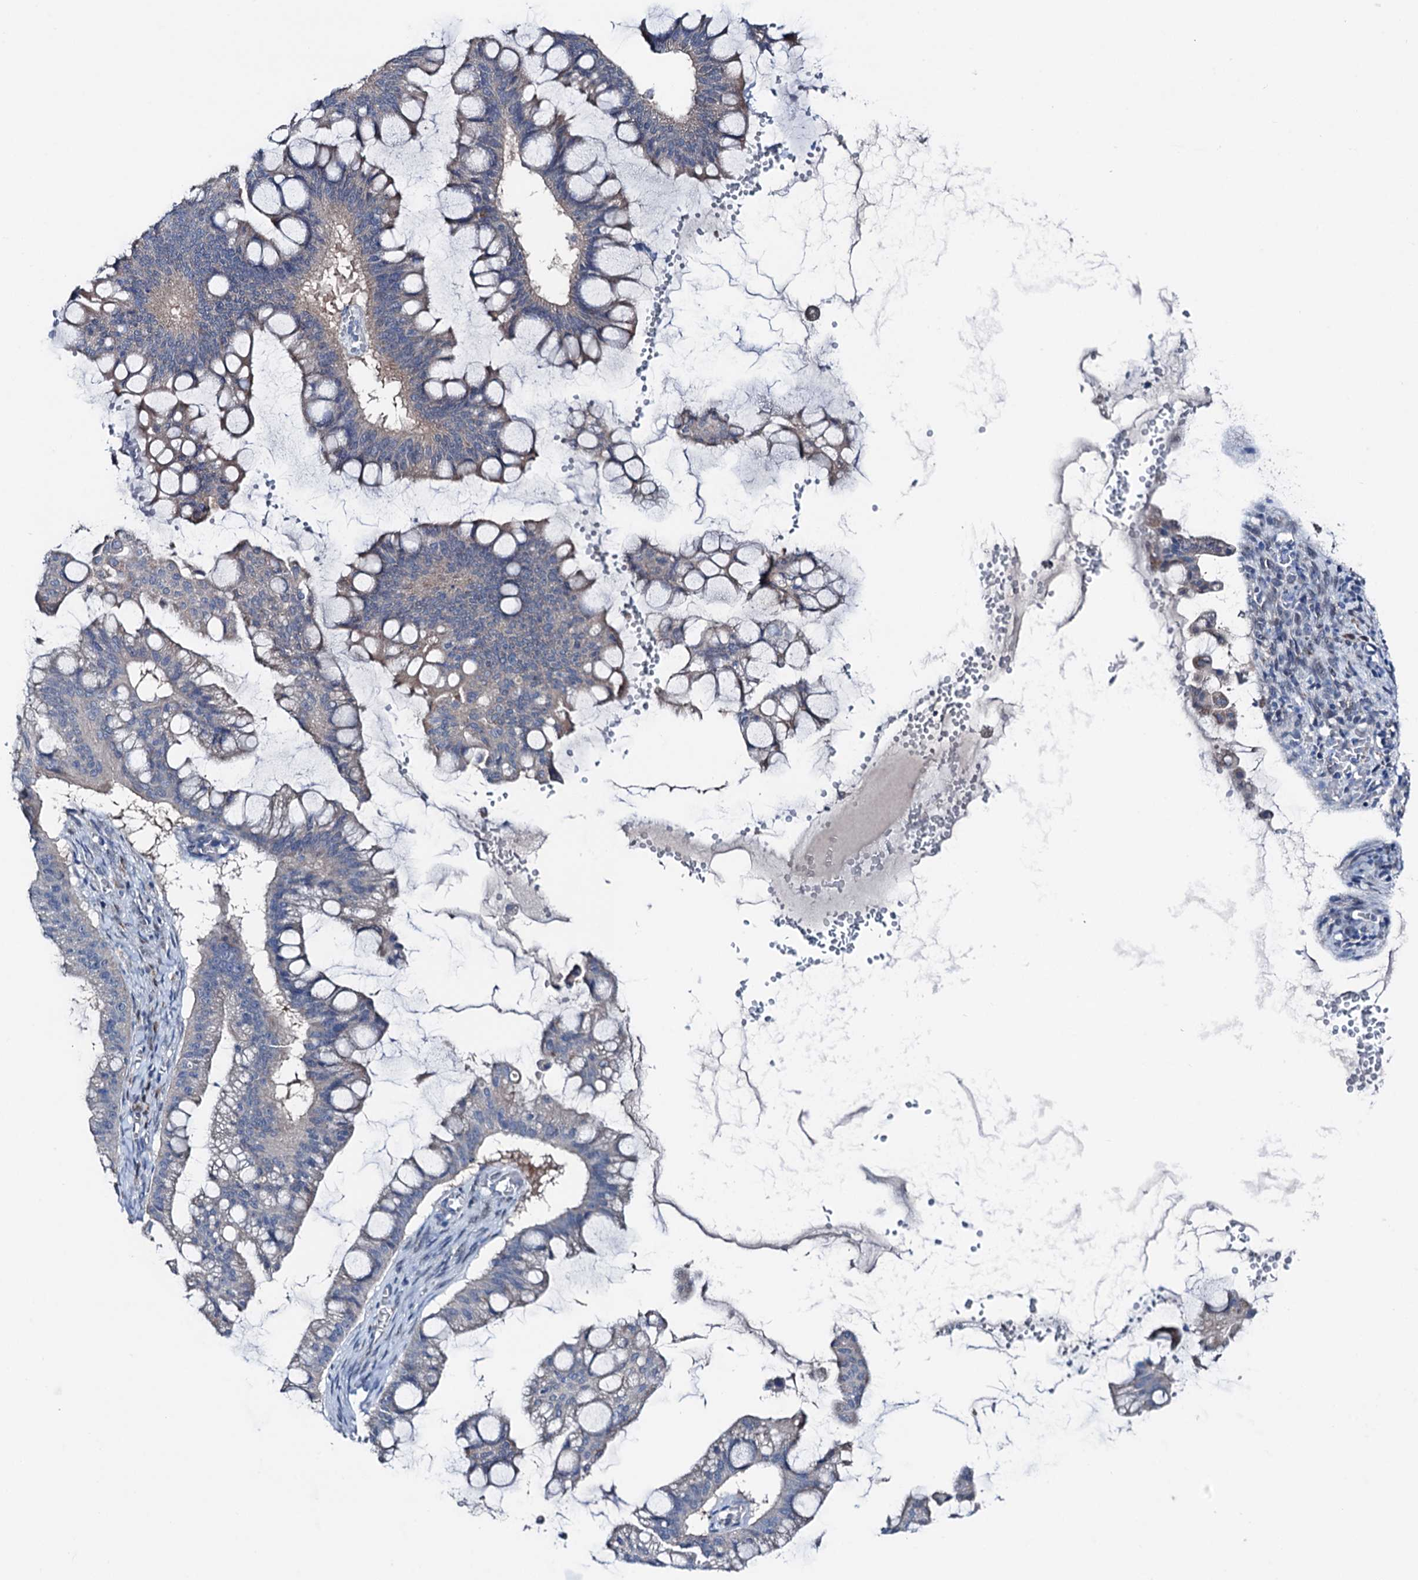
{"staining": {"intensity": "negative", "quantity": "none", "location": "none"}, "tissue": "ovarian cancer", "cell_type": "Tumor cells", "image_type": "cancer", "snomed": [{"axis": "morphology", "description": "Cystadenocarcinoma, mucinous, NOS"}, {"axis": "topography", "description": "Ovary"}], "caption": "Tumor cells show no significant positivity in ovarian mucinous cystadenocarcinoma. The staining was performed using DAB to visualize the protein expression in brown, while the nuclei were stained in blue with hematoxylin (Magnification: 20x).", "gene": "SHROOM1", "patient": {"sex": "female", "age": 73}}